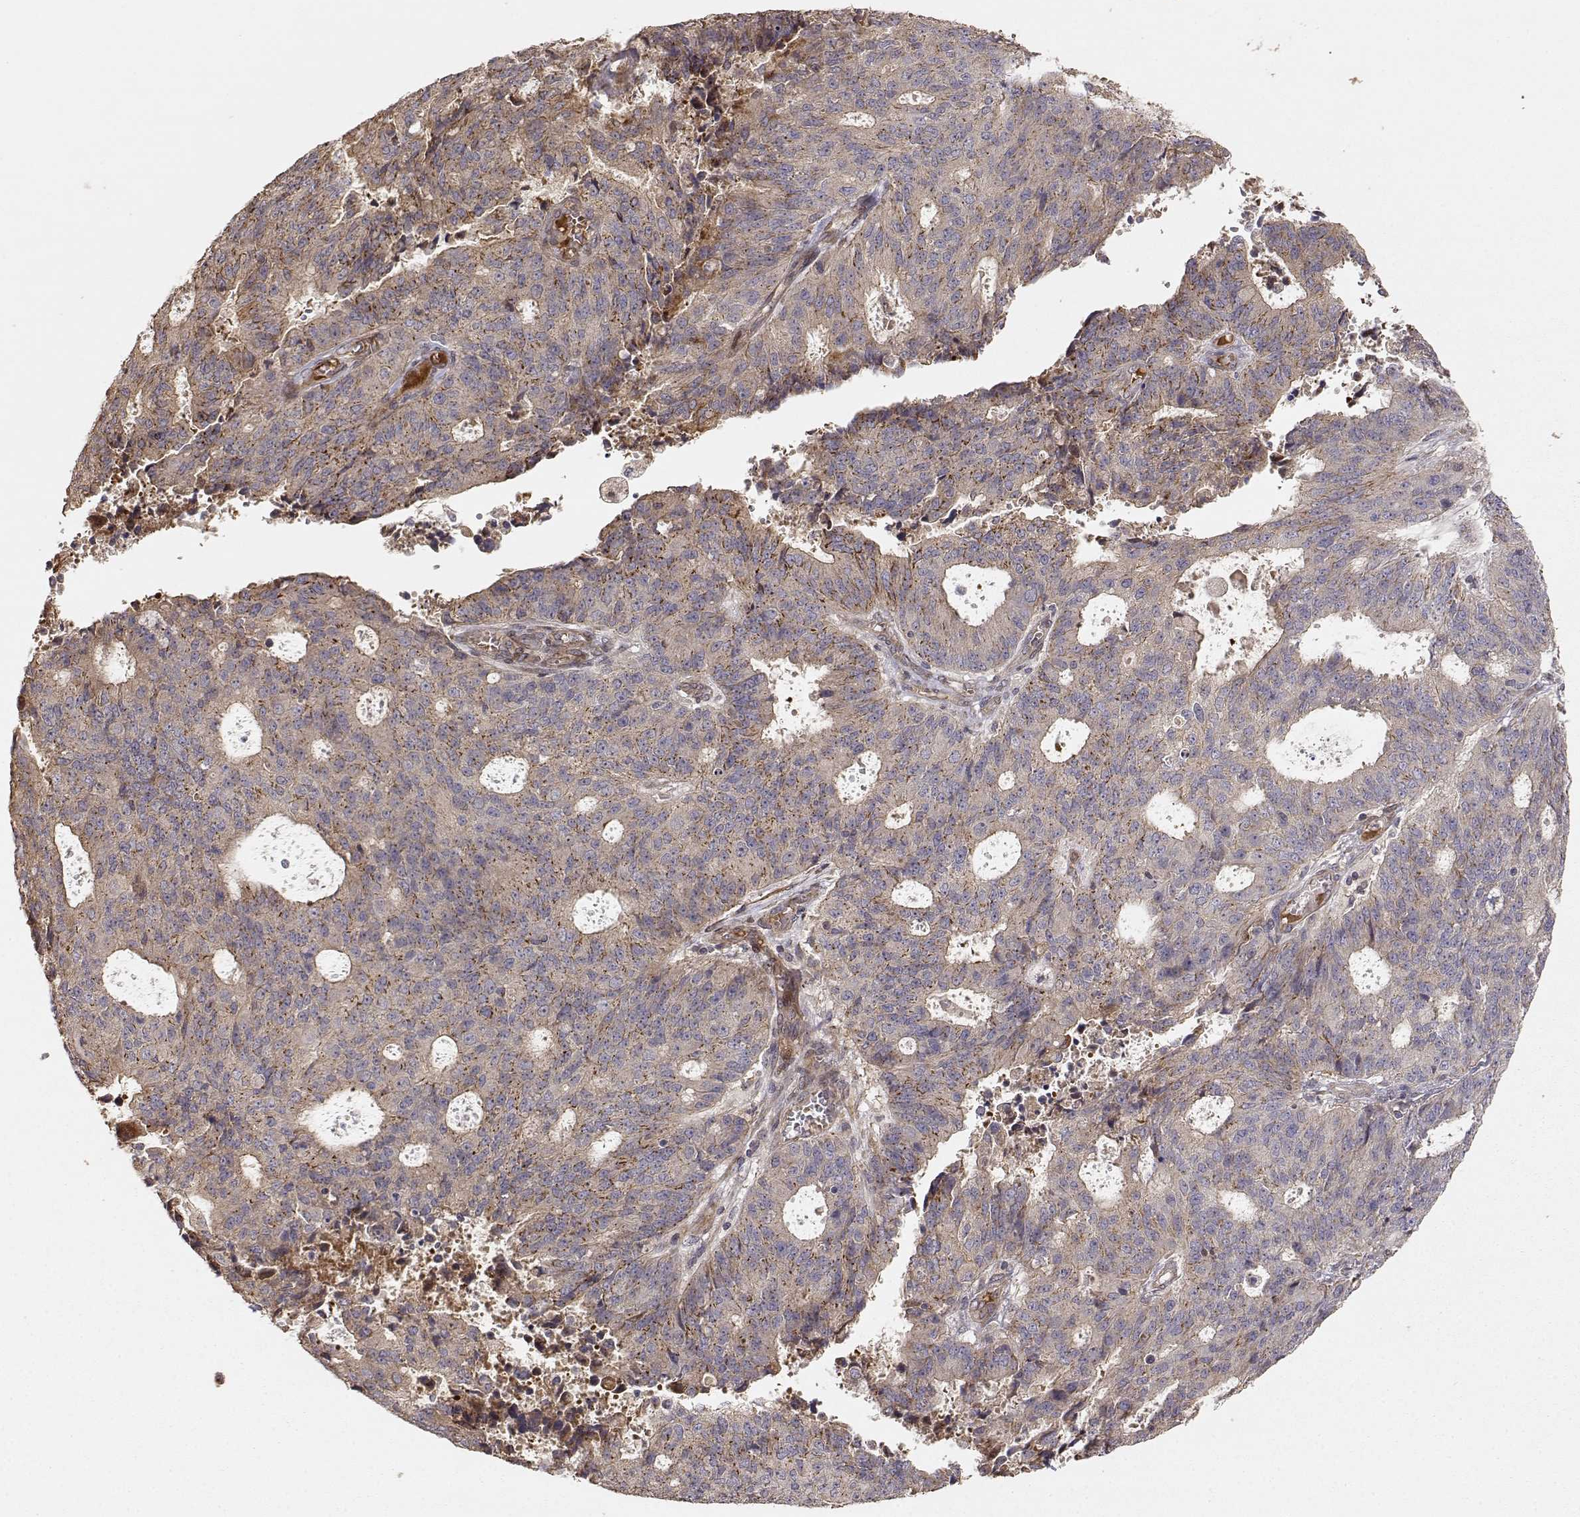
{"staining": {"intensity": "moderate", "quantity": "25%-75%", "location": "cytoplasmic/membranous"}, "tissue": "endometrial cancer", "cell_type": "Tumor cells", "image_type": "cancer", "snomed": [{"axis": "morphology", "description": "Adenocarcinoma, NOS"}, {"axis": "topography", "description": "Endometrium"}], "caption": "Immunohistochemical staining of adenocarcinoma (endometrial) demonstrates medium levels of moderate cytoplasmic/membranous protein positivity in about 25%-75% of tumor cells.", "gene": "PICK1", "patient": {"sex": "female", "age": 82}}